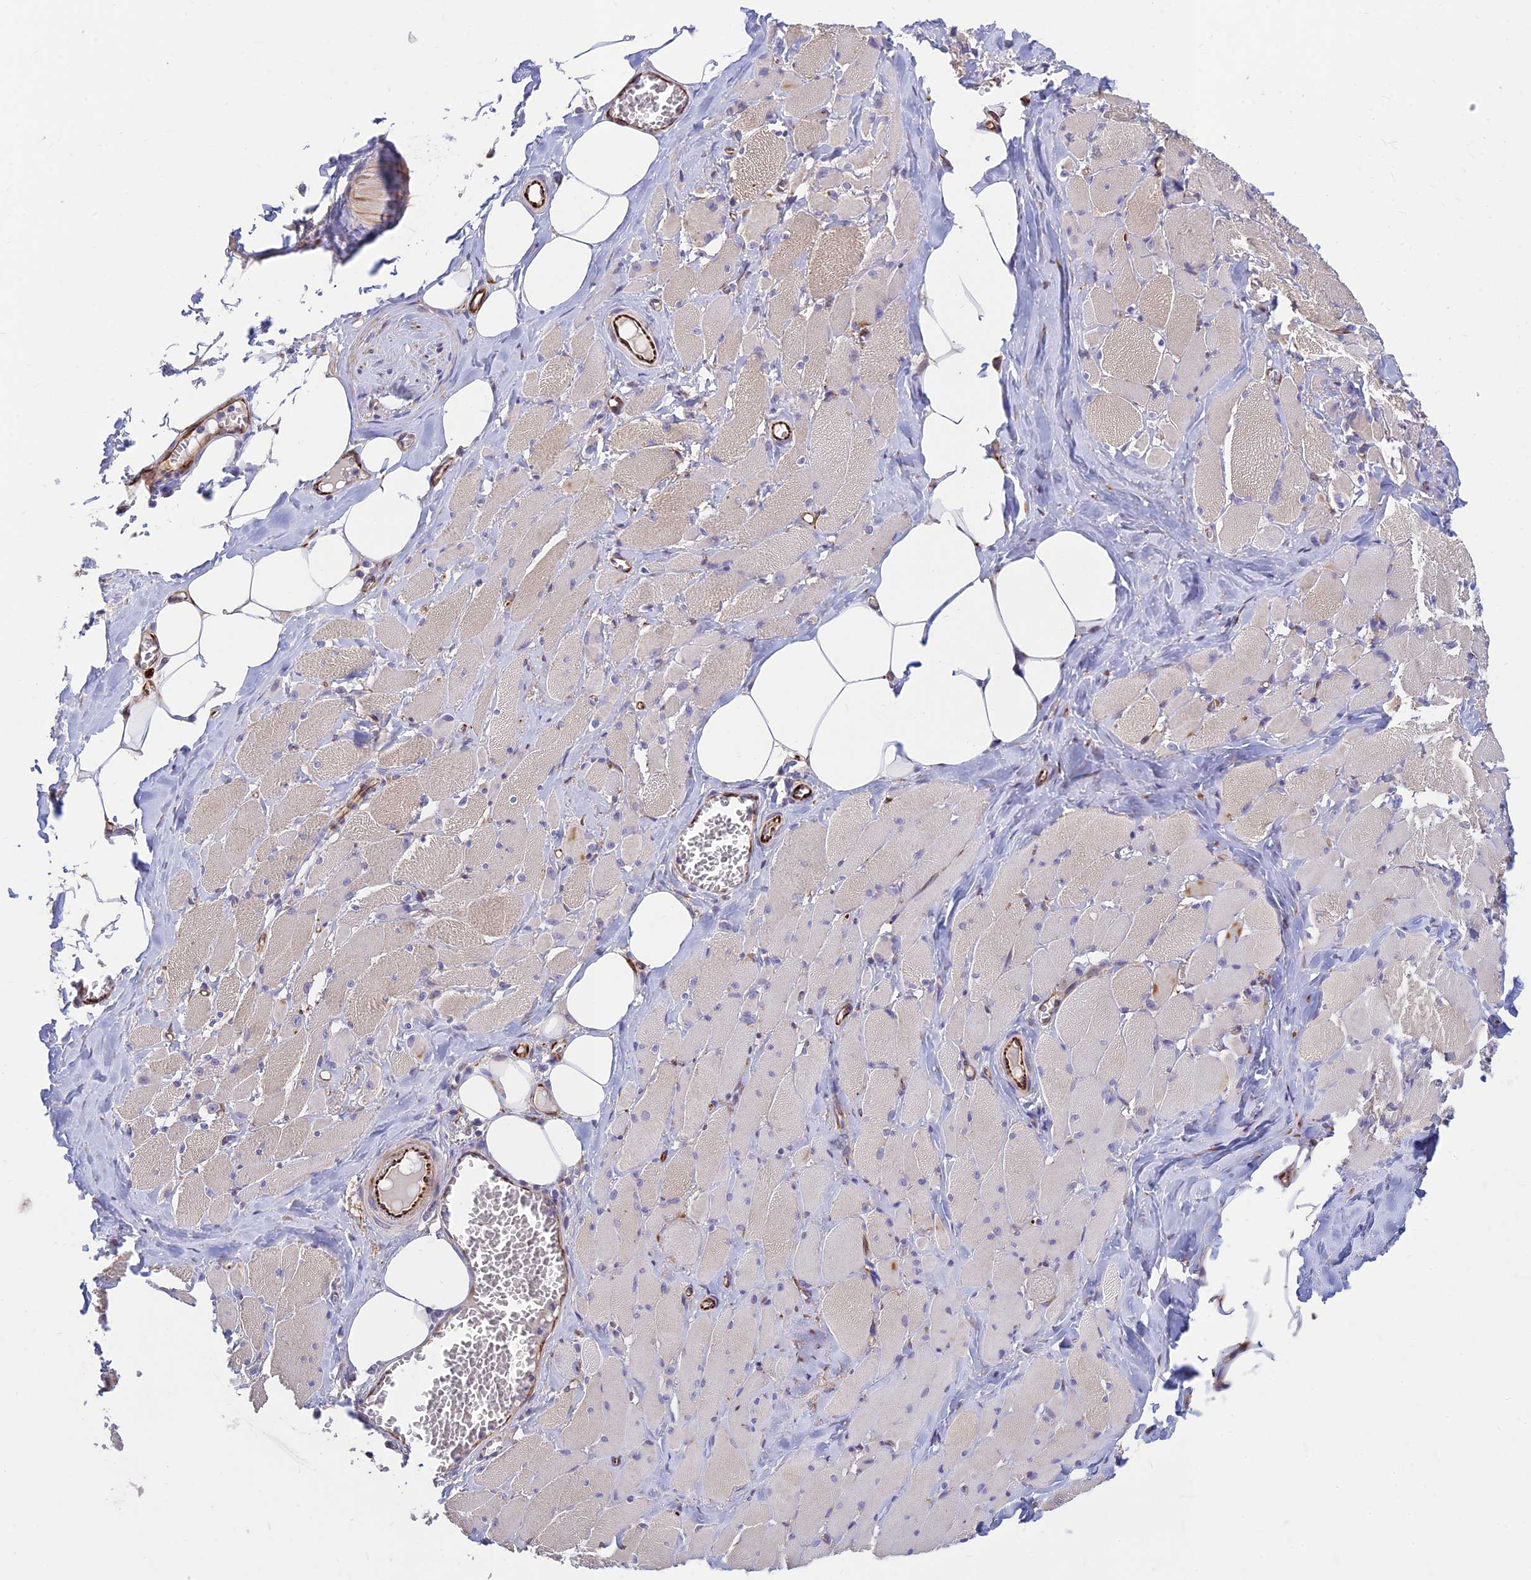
{"staining": {"intensity": "weak", "quantity": "<25%", "location": "cytoplasmic/membranous"}, "tissue": "skeletal muscle", "cell_type": "Myocytes", "image_type": "normal", "snomed": [{"axis": "morphology", "description": "Normal tissue, NOS"}, {"axis": "morphology", "description": "Basal cell carcinoma"}, {"axis": "topography", "description": "Skeletal muscle"}], "caption": "This is an immunohistochemistry (IHC) micrograph of unremarkable skeletal muscle. There is no staining in myocytes.", "gene": "ST8SIA5", "patient": {"sex": "female", "age": 64}}